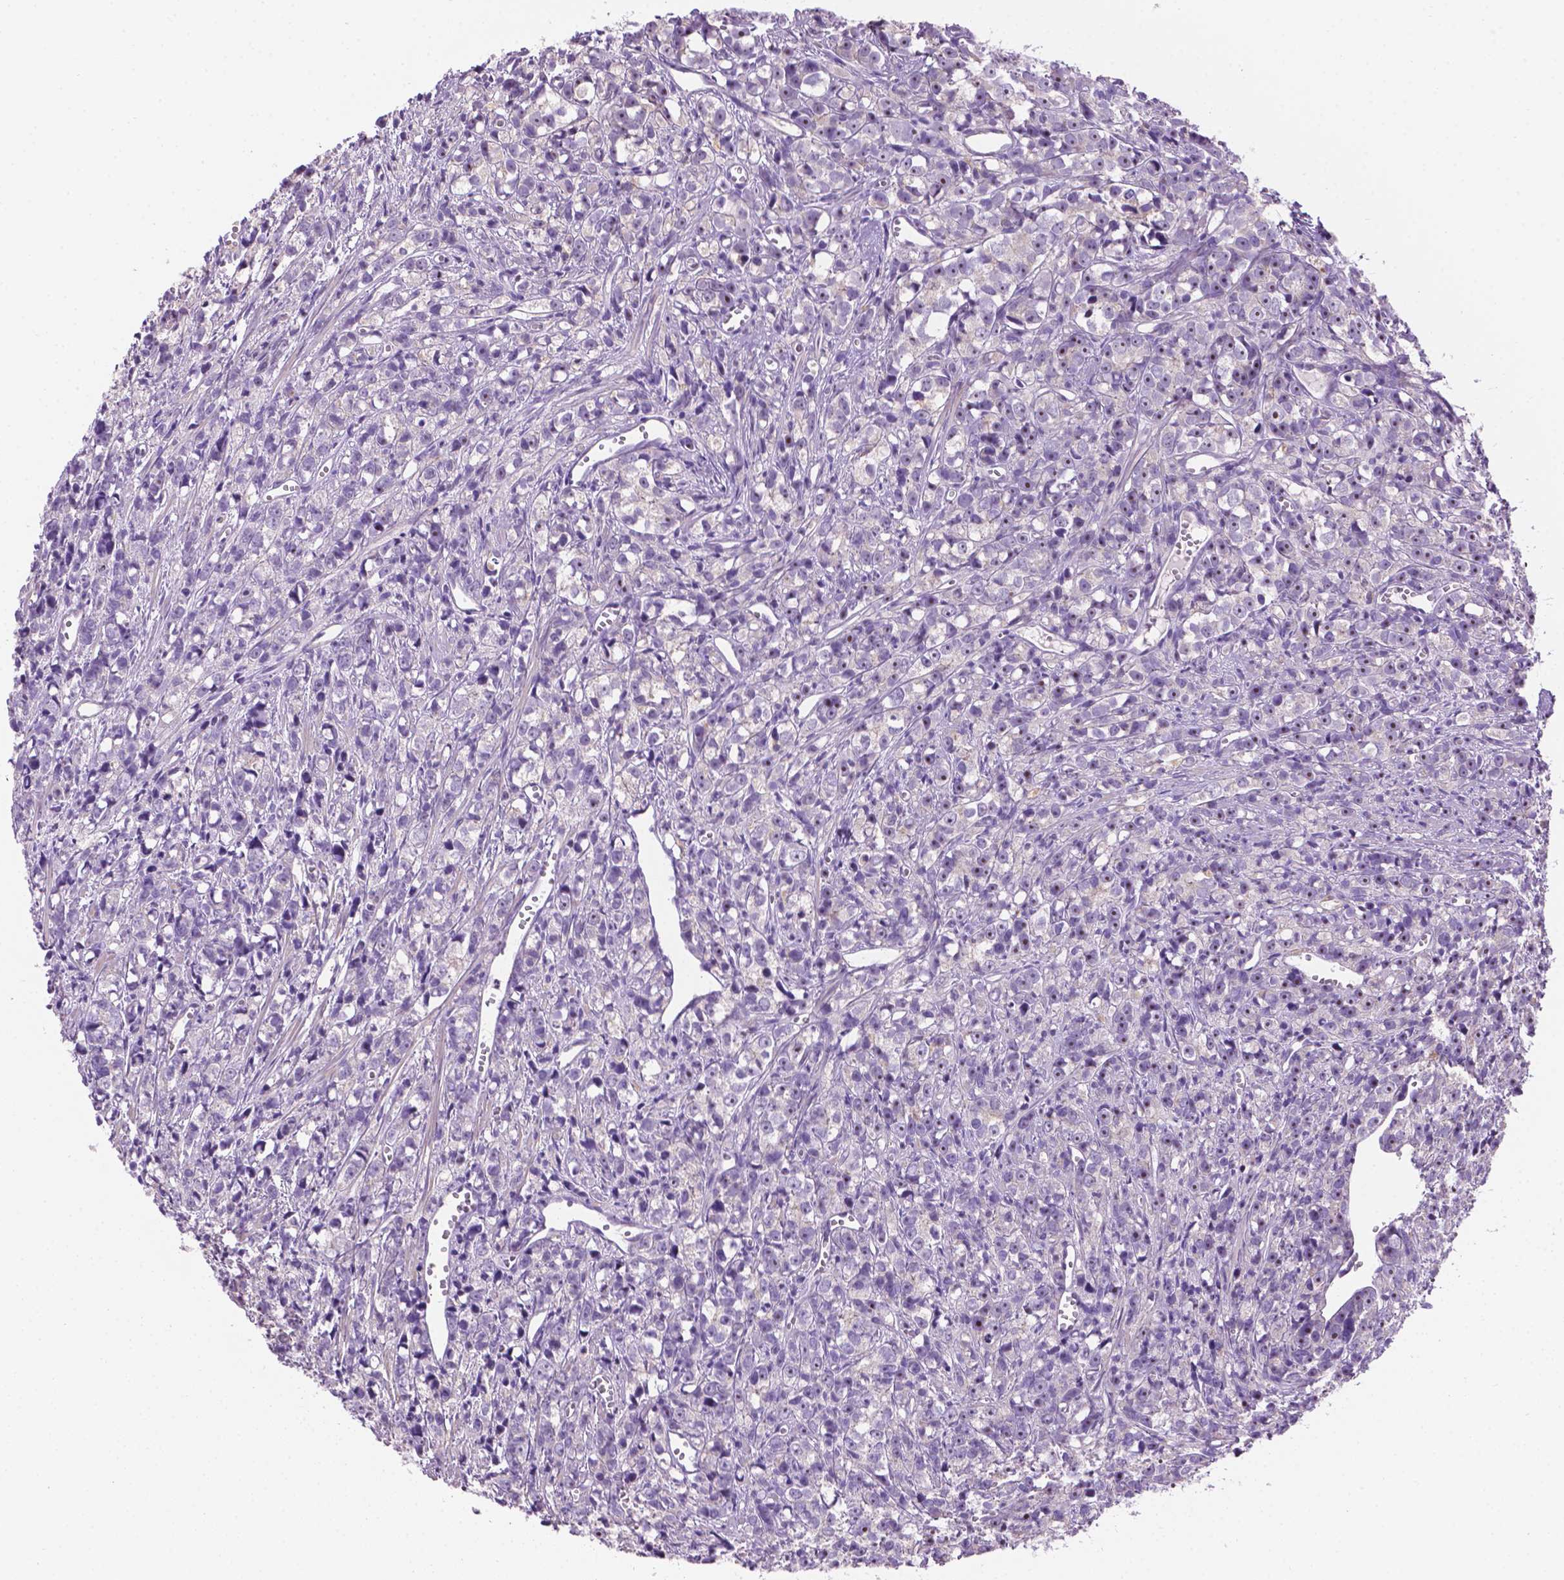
{"staining": {"intensity": "negative", "quantity": "none", "location": "none"}, "tissue": "prostate cancer", "cell_type": "Tumor cells", "image_type": "cancer", "snomed": [{"axis": "morphology", "description": "Adenocarcinoma, High grade"}, {"axis": "topography", "description": "Prostate"}], "caption": "Prostate cancer was stained to show a protein in brown. There is no significant expression in tumor cells. (DAB immunohistochemistry visualized using brightfield microscopy, high magnification).", "gene": "CDH7", "patient": {"sex": "male", "age": 77}}